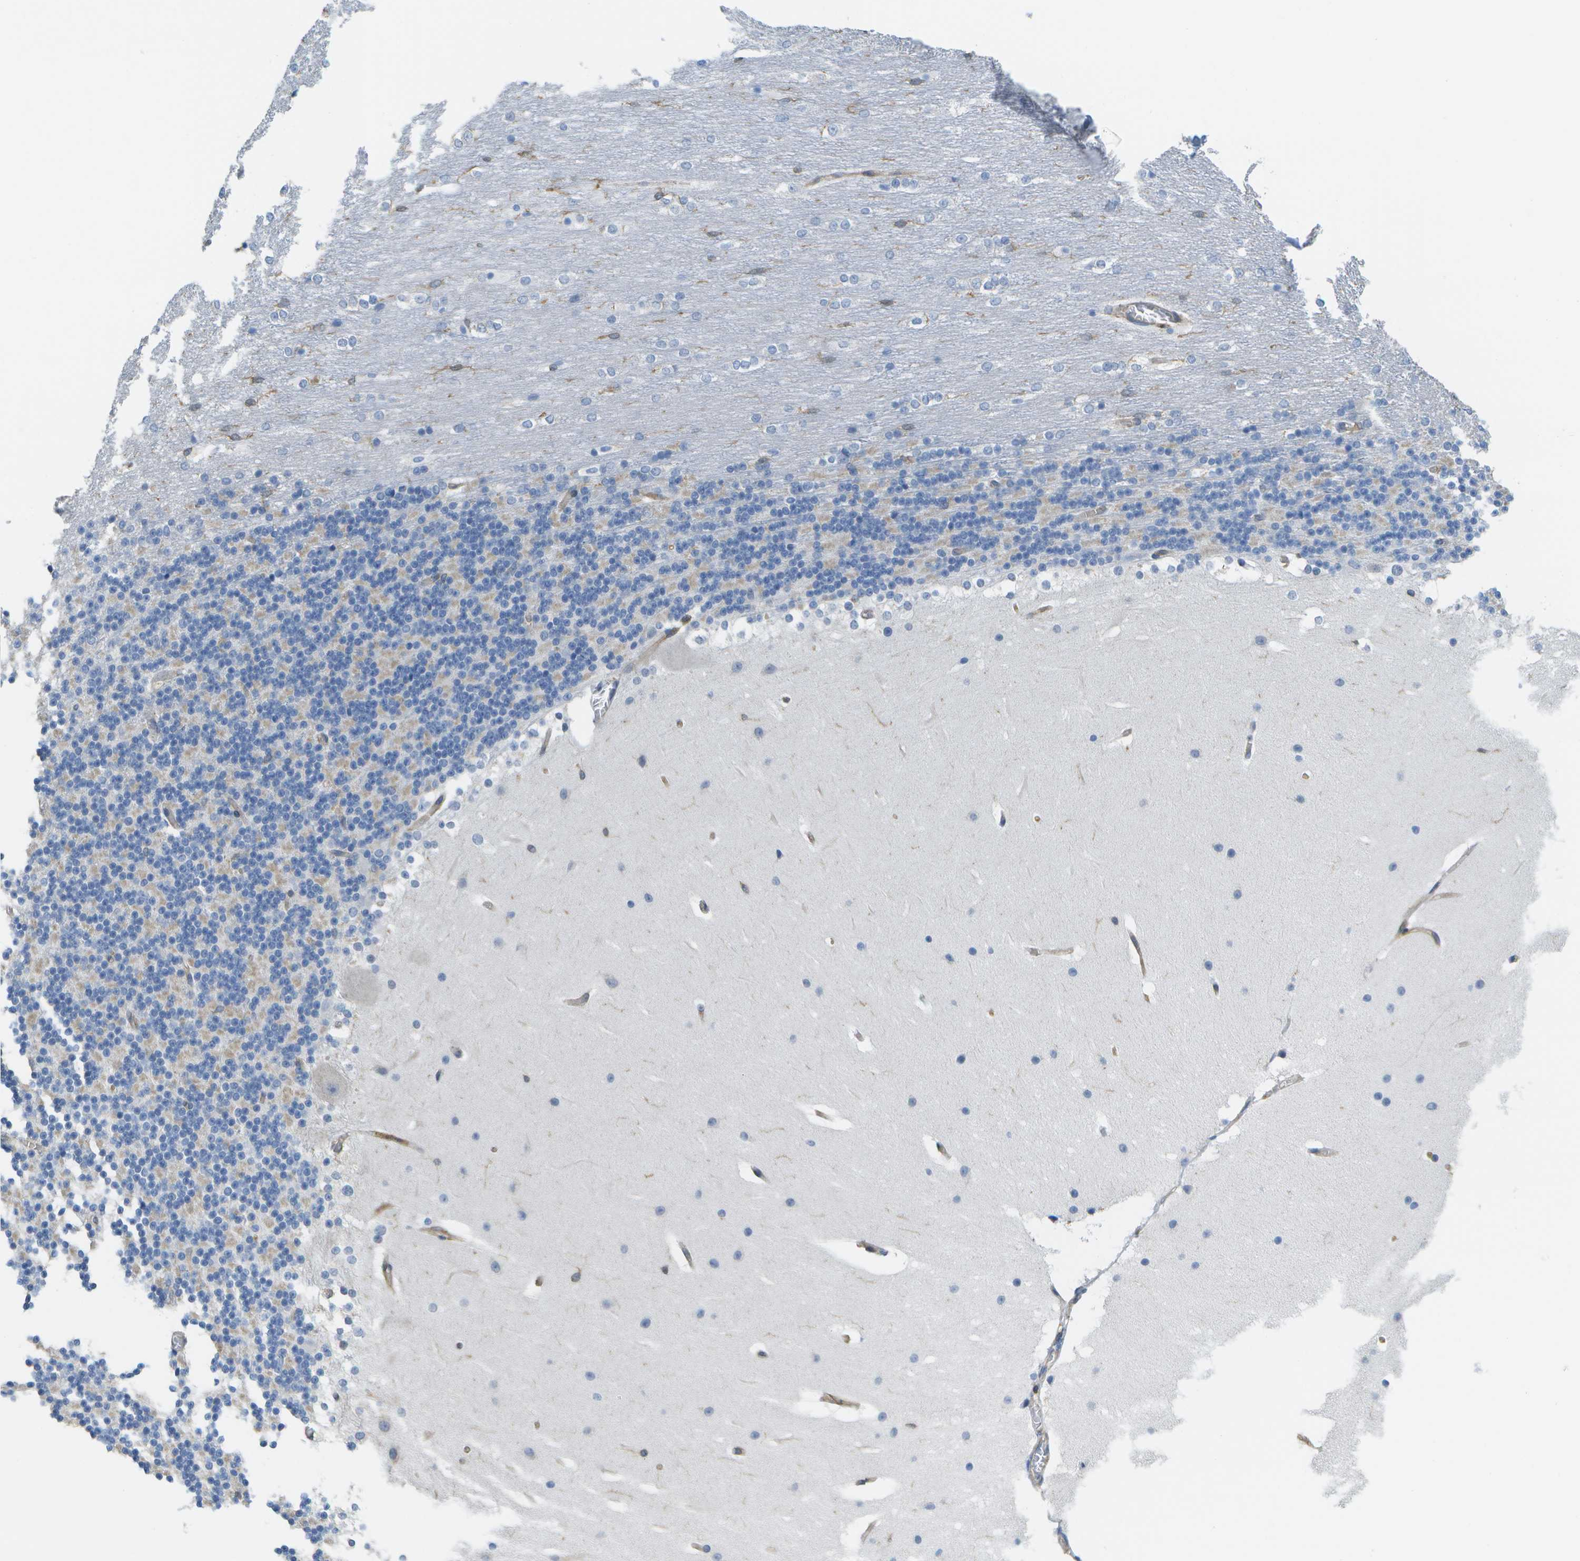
{"staining": {"intensity": "weak", "quantity": "<25%", "location": "cytoplasmic/membranous"}, "tissue": "cerebellum", "cell_type": "Cells in granular layer", "image_type": "normal", "snomed": [{"axis": "morphology", "description": "Normal tissue, NOS"}, {"axis": "topography", "description": "Cerebellum"}], "caption": "This is an immunohistochemistry (IHC) histopathology image of unremarkable human cerebellum. There is no staining in cells in granular layer.", "gene": "RCSD1", "patient": {"sex": "female", "age": 19}}